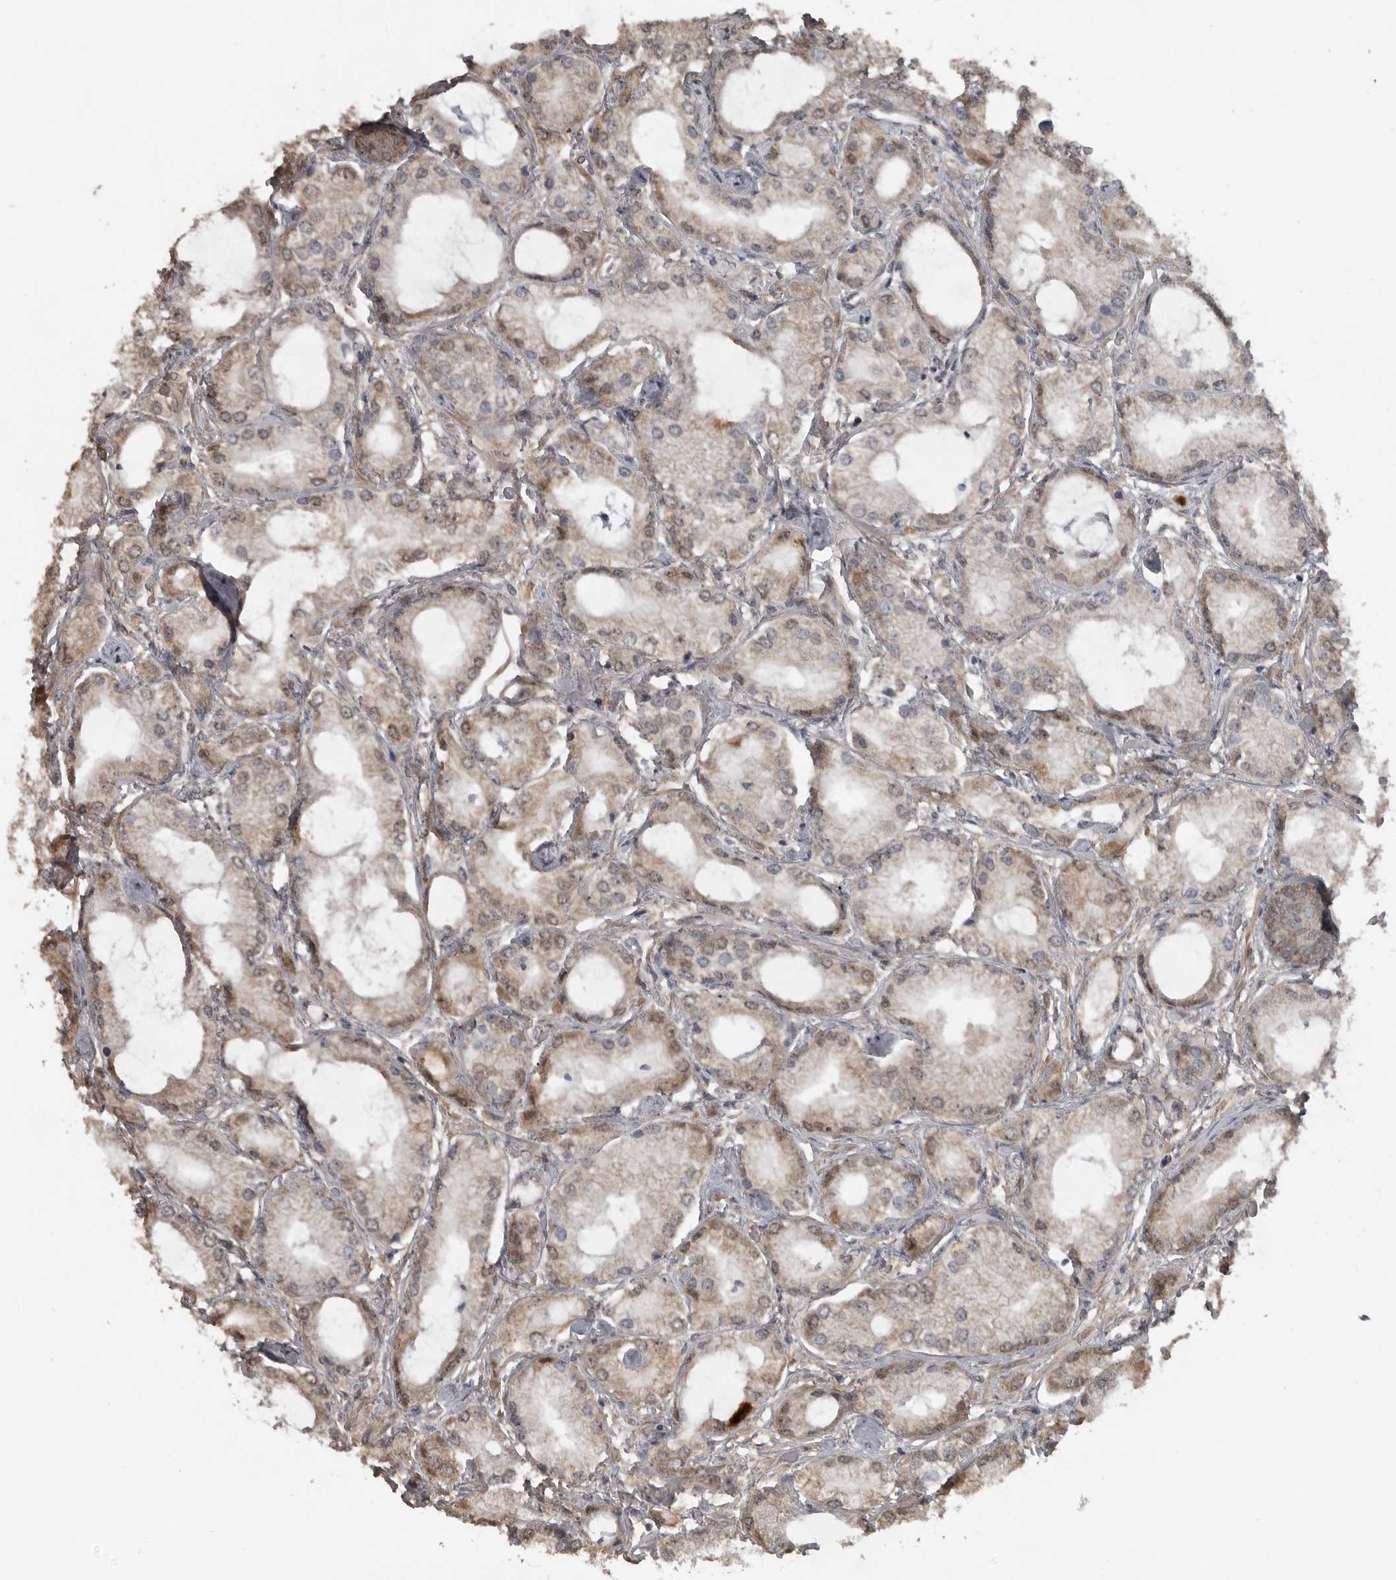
{"staining": {"intensity": "moderate", "quantity": "25%-75%", "location": "cytoplasmic/membranous"}, "tissue": "prostate cancer", "cell_type": "Tumor cells", "image_type": "cancer", "snomed": [{"axis": "morphology", "description": "Adenocarcinoma, Low grade"}, {"axis": "topography", "description": "Prostate"}], "caption": "Low-grade adenocarcinoma (prostate) was stained to show a protein in brown. There is medium levels of moderate cytoplasmic/membranous staining in about 25%-75% of tumor cells.", "gene": "LLGL1", "patient": {"sex": "male", "age": 62}}